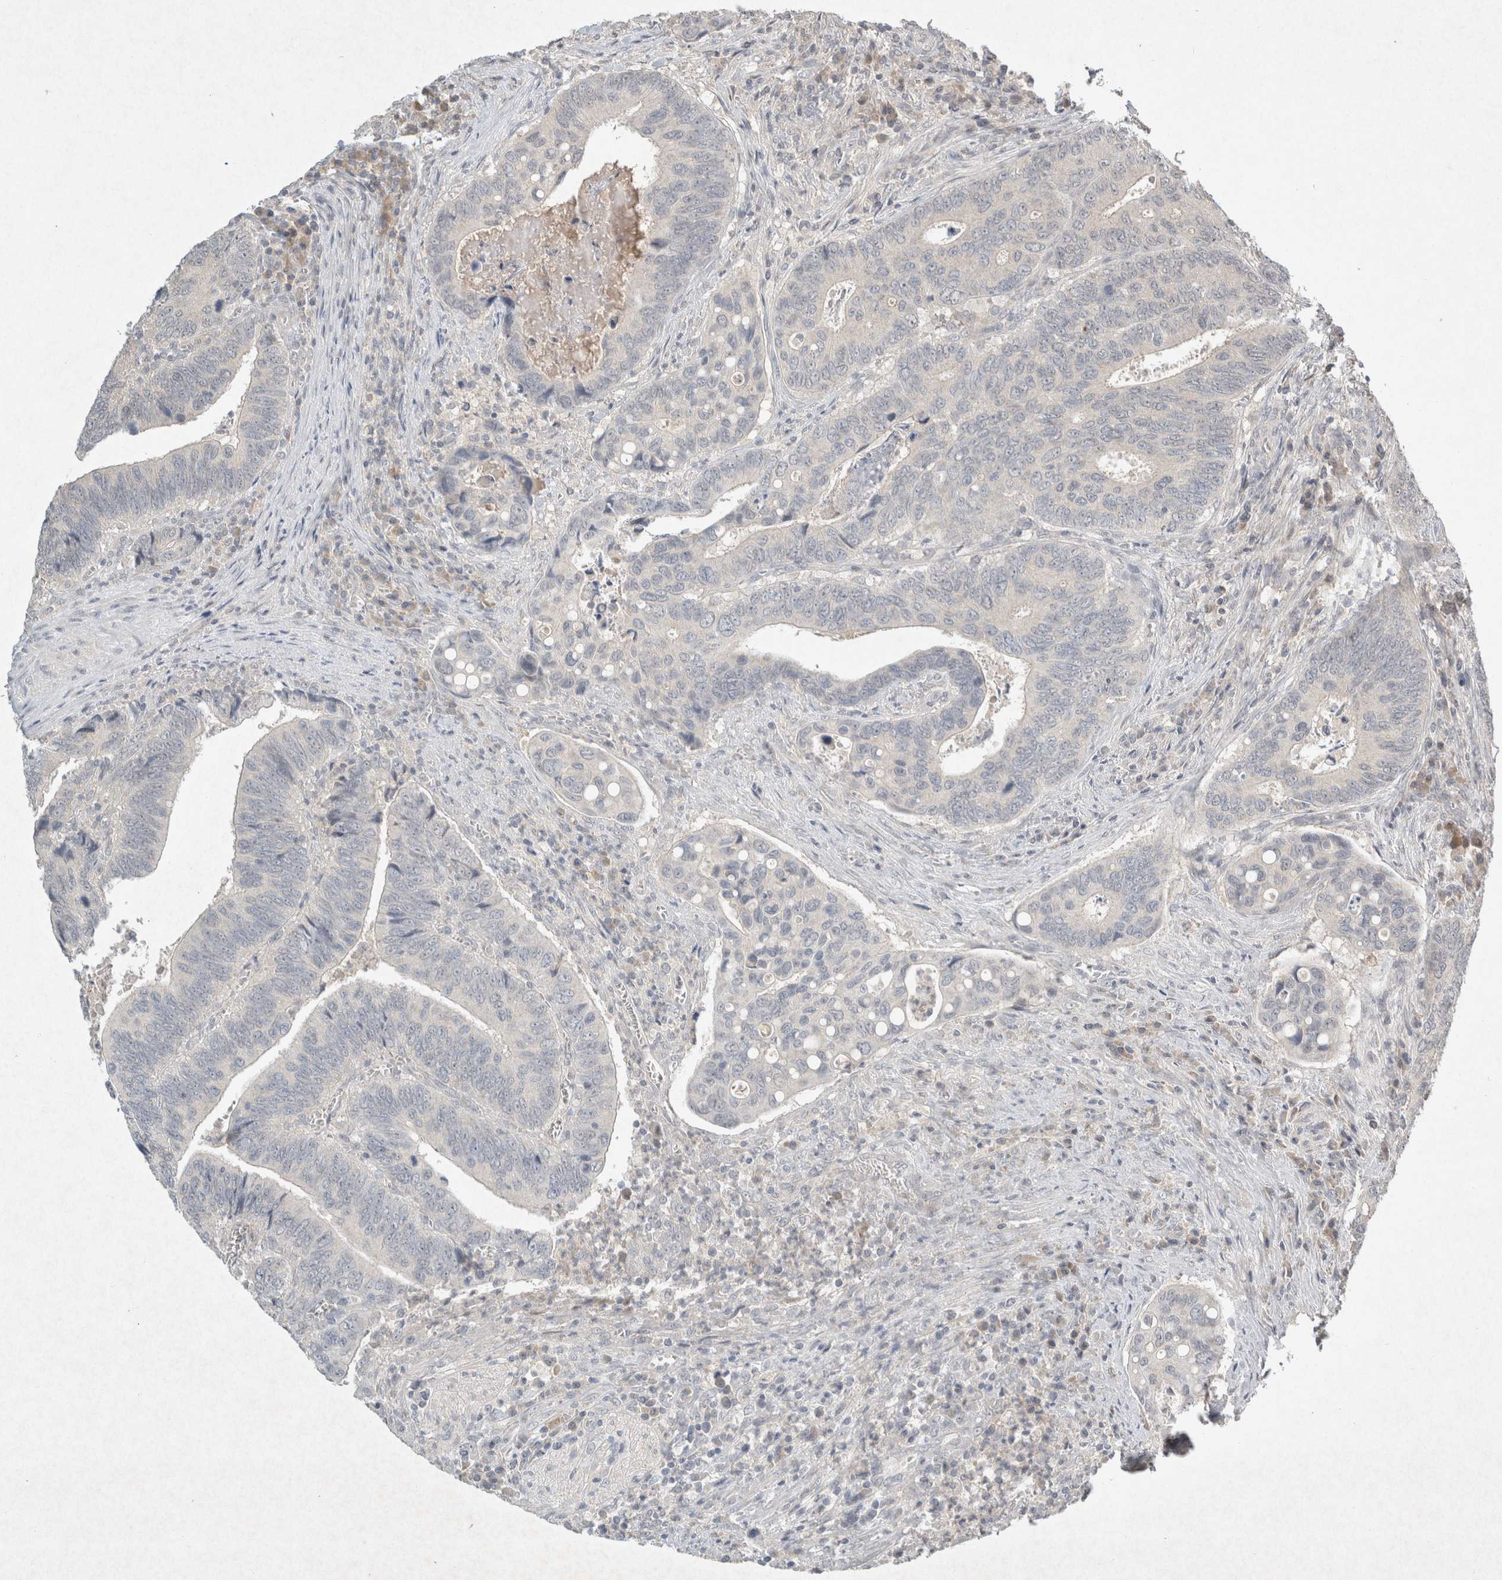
{"staining": {"intensity": "negative", "quantity": "none", "location": "none"}, "tissue": "colorectal cancer", "cell_type": "Tumor cells", "image_type": "cancer", "snomed": [{"axis": "morphology", "description": "Inflammation, NOS"}, {"axis": "morphology", "description": "Adenocarcinoma, NOS"}, {"axis": "topography", "description": "Colon"}], "caption": "Immunohistochemical staining of human colorectal adenocarcinoma exhibits no significant expression in tumor cells.", "gene": "LOXL2", "patient": {"sex": "male", "age": 72}}